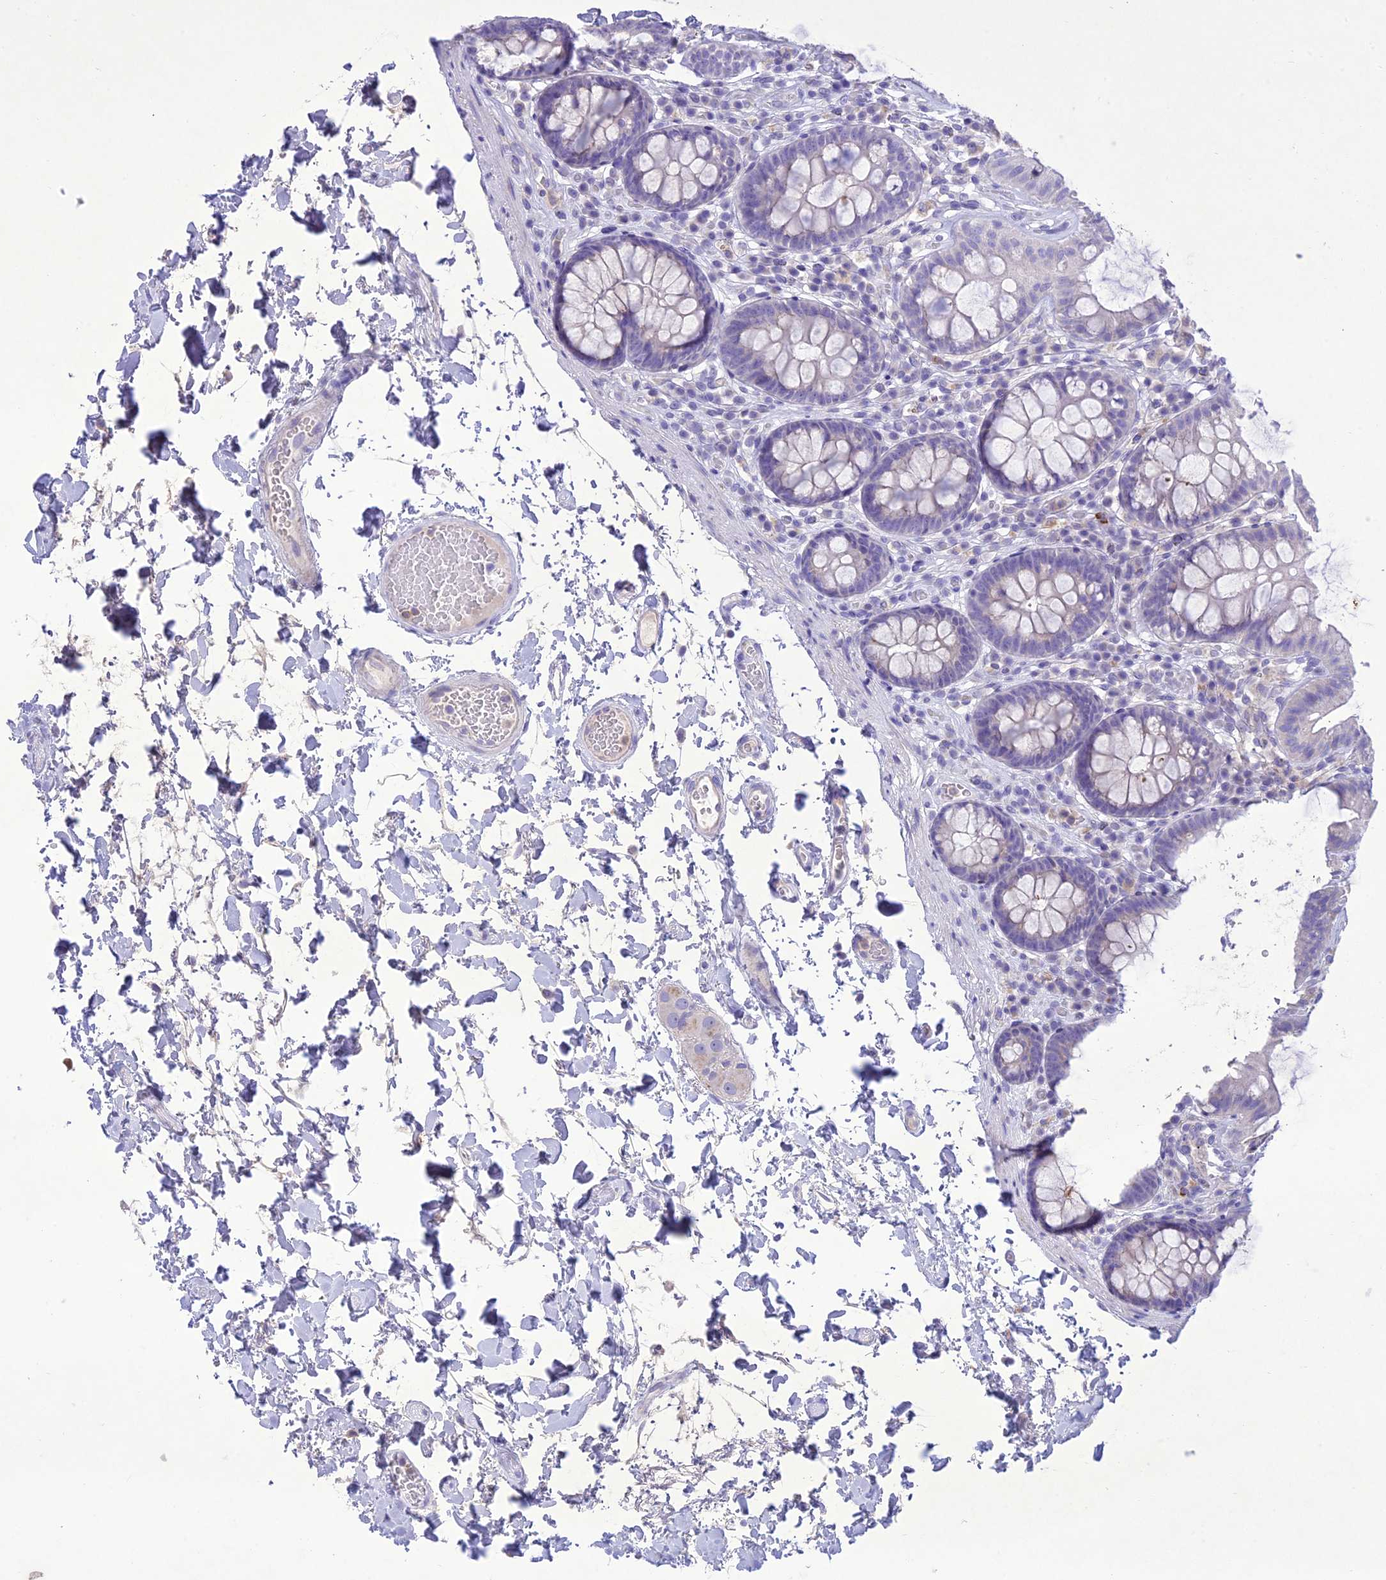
{"staining": {"intensity": "negative", "quantity": "none", "location": "none"}, "tissue": "colon", "cell_type": "Endothelial cells", "image_type": "normal", "snomed": [{"axis": "morphology", "description": "Normal tissue, NOS"}, {"axis": "topography", "description": "Colon"}], "caption": "DAB immunohistochemical staining of benign human colon shows no significant positivity in endothelial cells. Brightfield microscopy of immunohistochemistry stained with DAB (brown) and hematoxylin (blue), captured at high magnification.", "gene": "SLC13A5", "patient": {"sex": "male", "age": 84}}